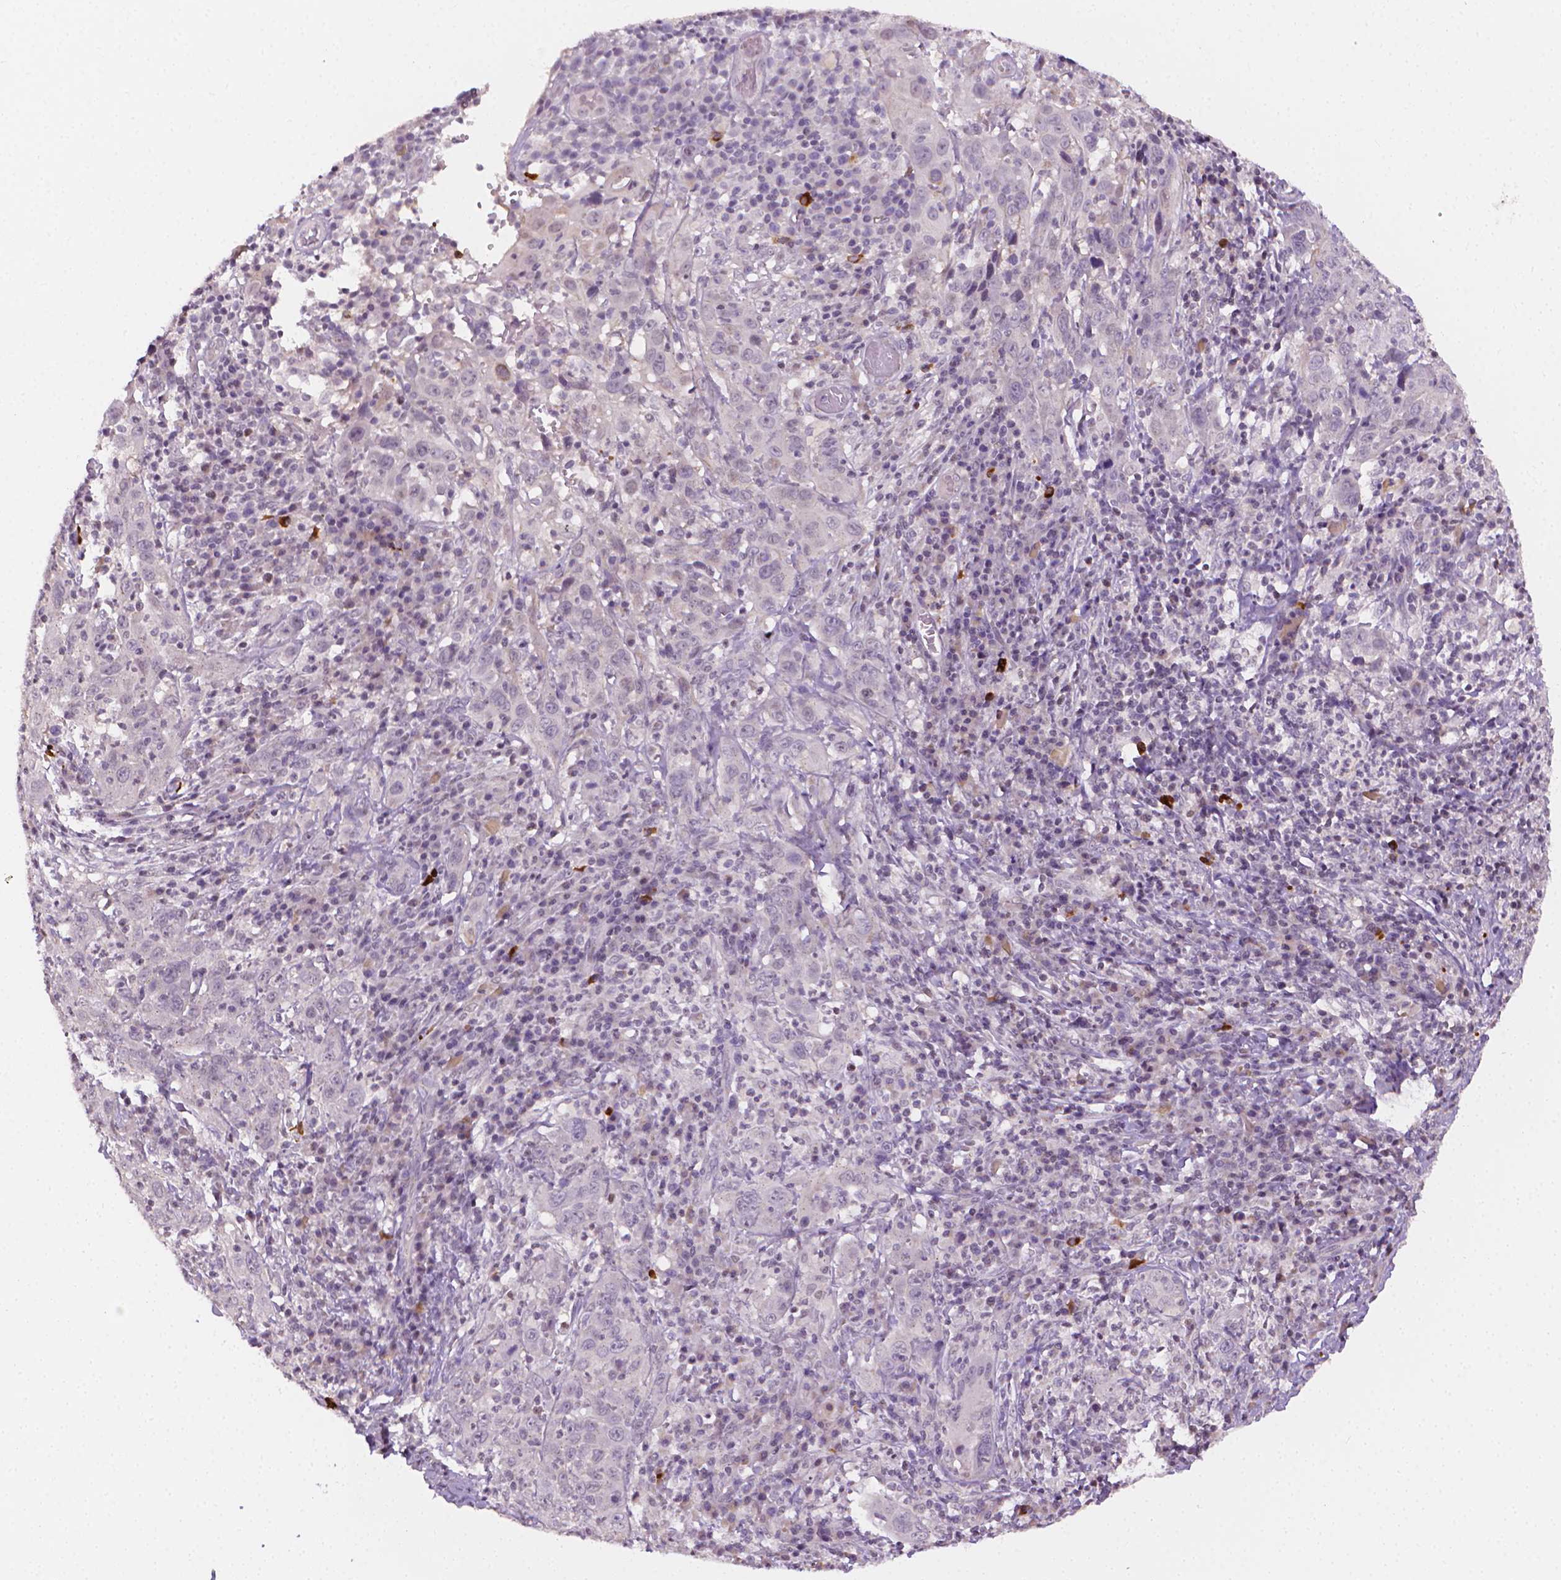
{"staining": {"intensity": "negative", "quantity": "none", "location": "none"}, "tissue": "cervical cancer", "cell_type": "Tumor cells", "image_type": "cancer", "snomed": [{"axis": "morphology", "description": "Squamous cell carcinoma, NOS"}, {"axis": "topography", "description": "Cervix"}], "caption": "Cervical cancer was stained to show a protein in brown. There is no significant positivity in tumor cells. (Brightfield microscopy of DAB IHC at high magnification).", "gene": "NCAN", "patient": {"sex": "female", "age": 46}}